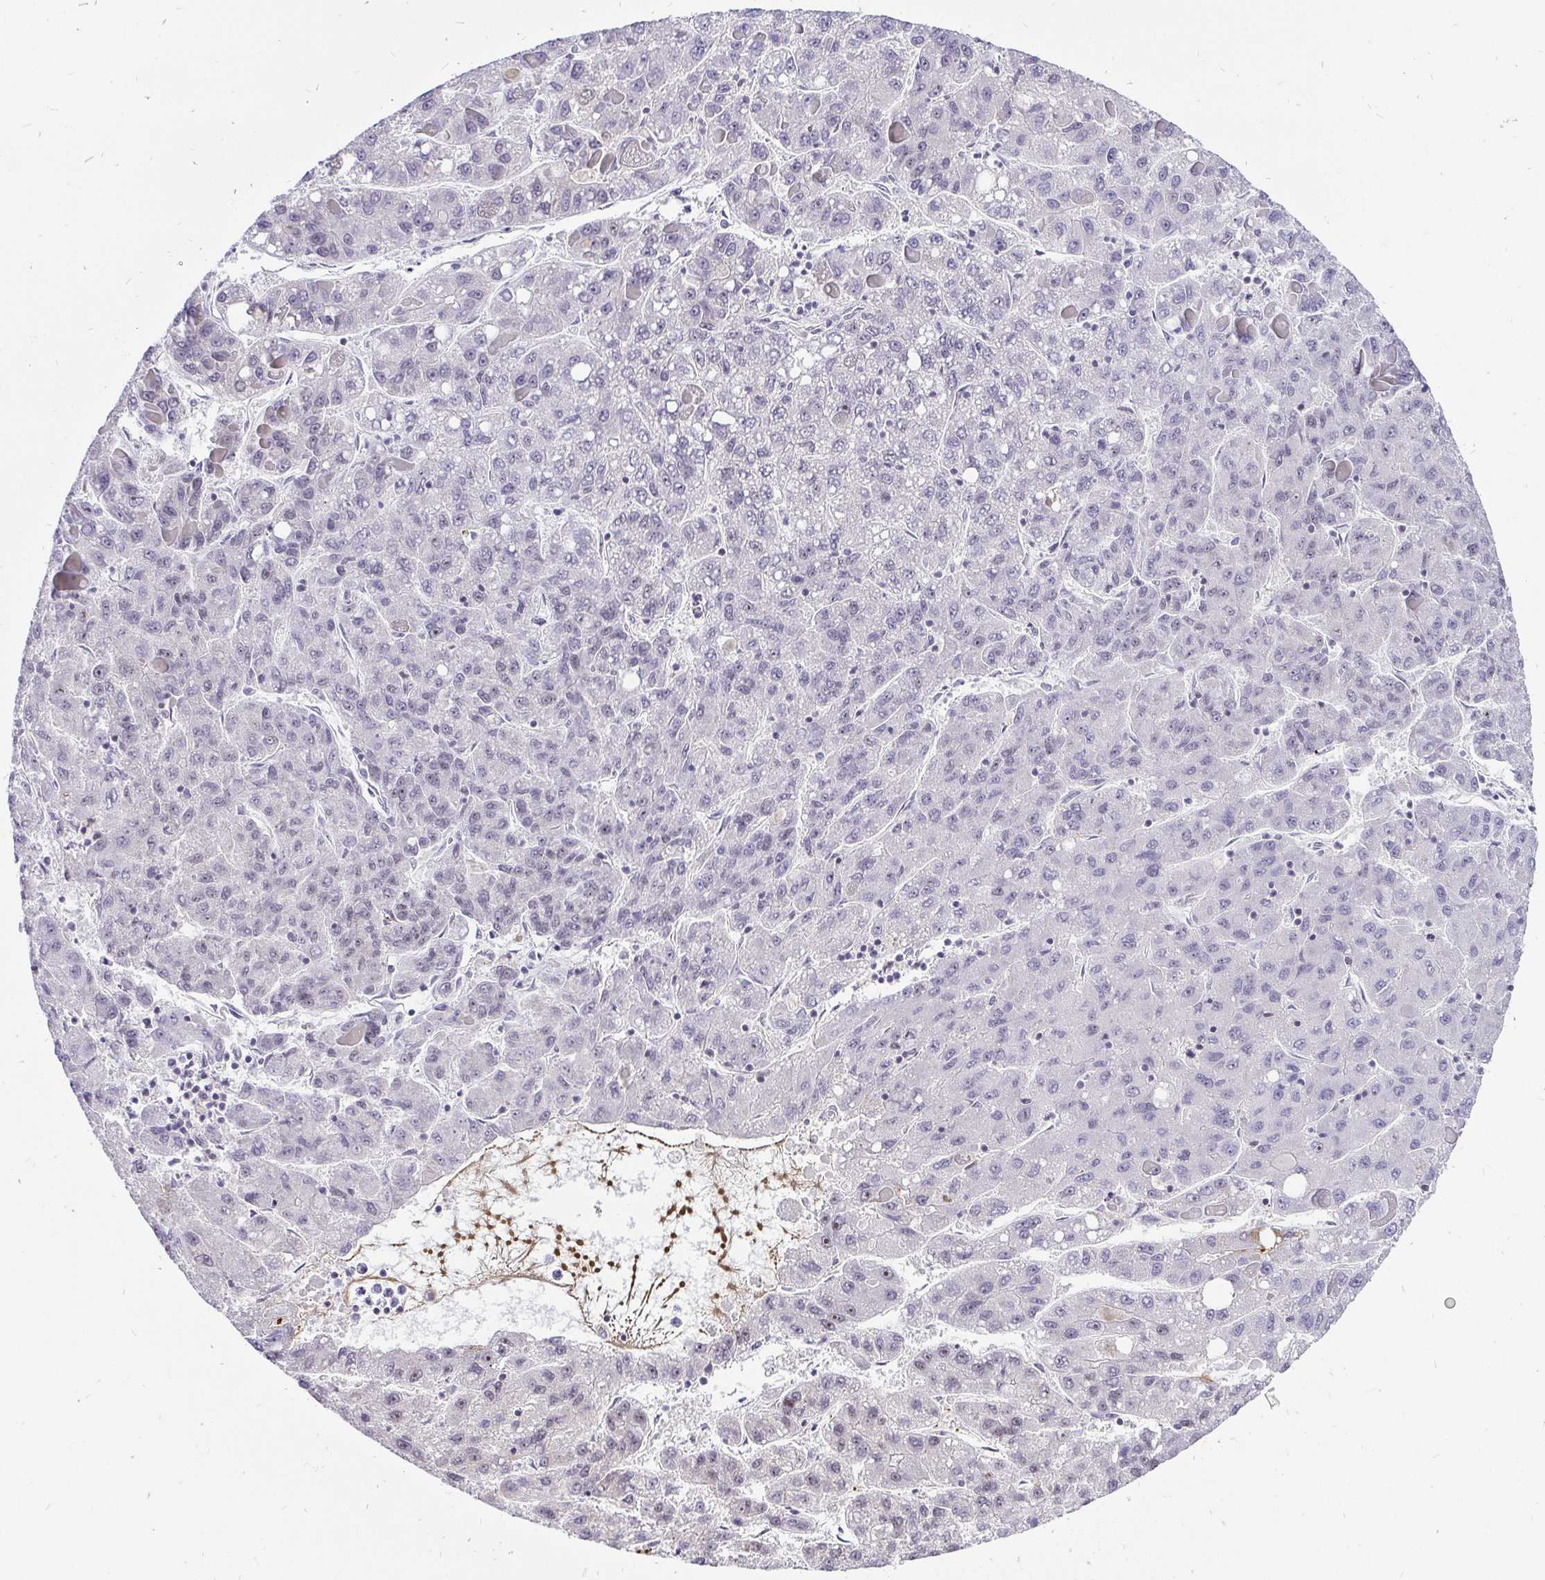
{"staining": {"intensity": "negative", "quantity": "none", "location": "none"}, "tissue": "liver cancer", "cell_type": "Tumor cells", "image_type": "cancer", "snomed": [{"axis": "morphology", "description": "Carcinoma, Hepatocellular, NOS"}, {"axis": "topography", "description": "Liver"}], "caption": "Liver hepatocellular carcinoma was stained to show a protein in brown. There is no significant expression in tumor cells.", "gene": "ZNF860", "patient": {"sex": "female", "age": 82}}